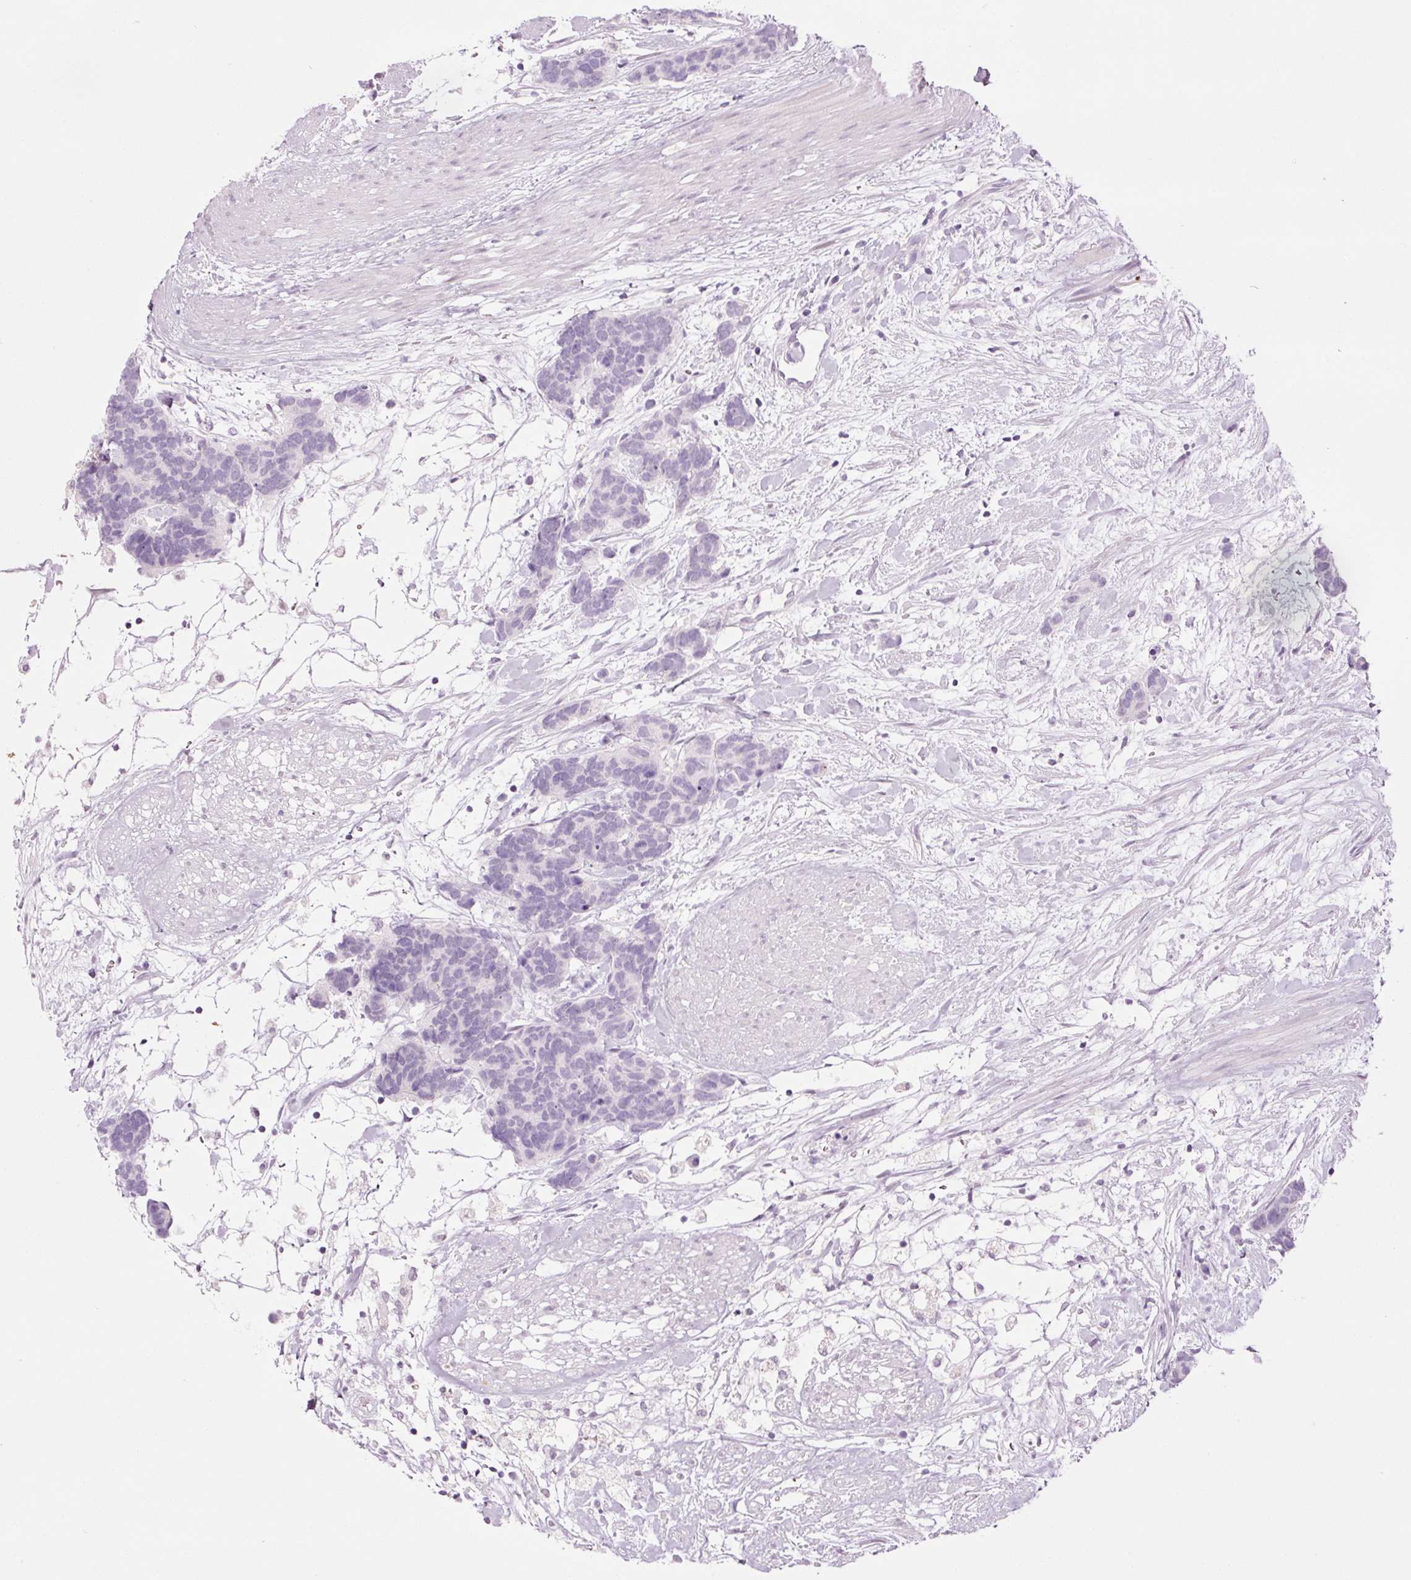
{"staining": {"intensity": "negative", "quantity": "none", "location": "none"}, "tissue": "carcinoid", "cell_type": "Tumor cells", "image_type": "cancer", "snomed": [{"axis": "morphology", "description": "Carcinoma, NOS"}, {"axis": "morphology", "description": "Carcinoid, malignant, NOS"}, {"axis": "topography", "description": "Urinary bladder"}], "caption": "Tumor cells are negative for protein expression in human malignant carcinoid.", "gene": "ANKRD20A1", "patient": {"sex": "male", "age": 57}}